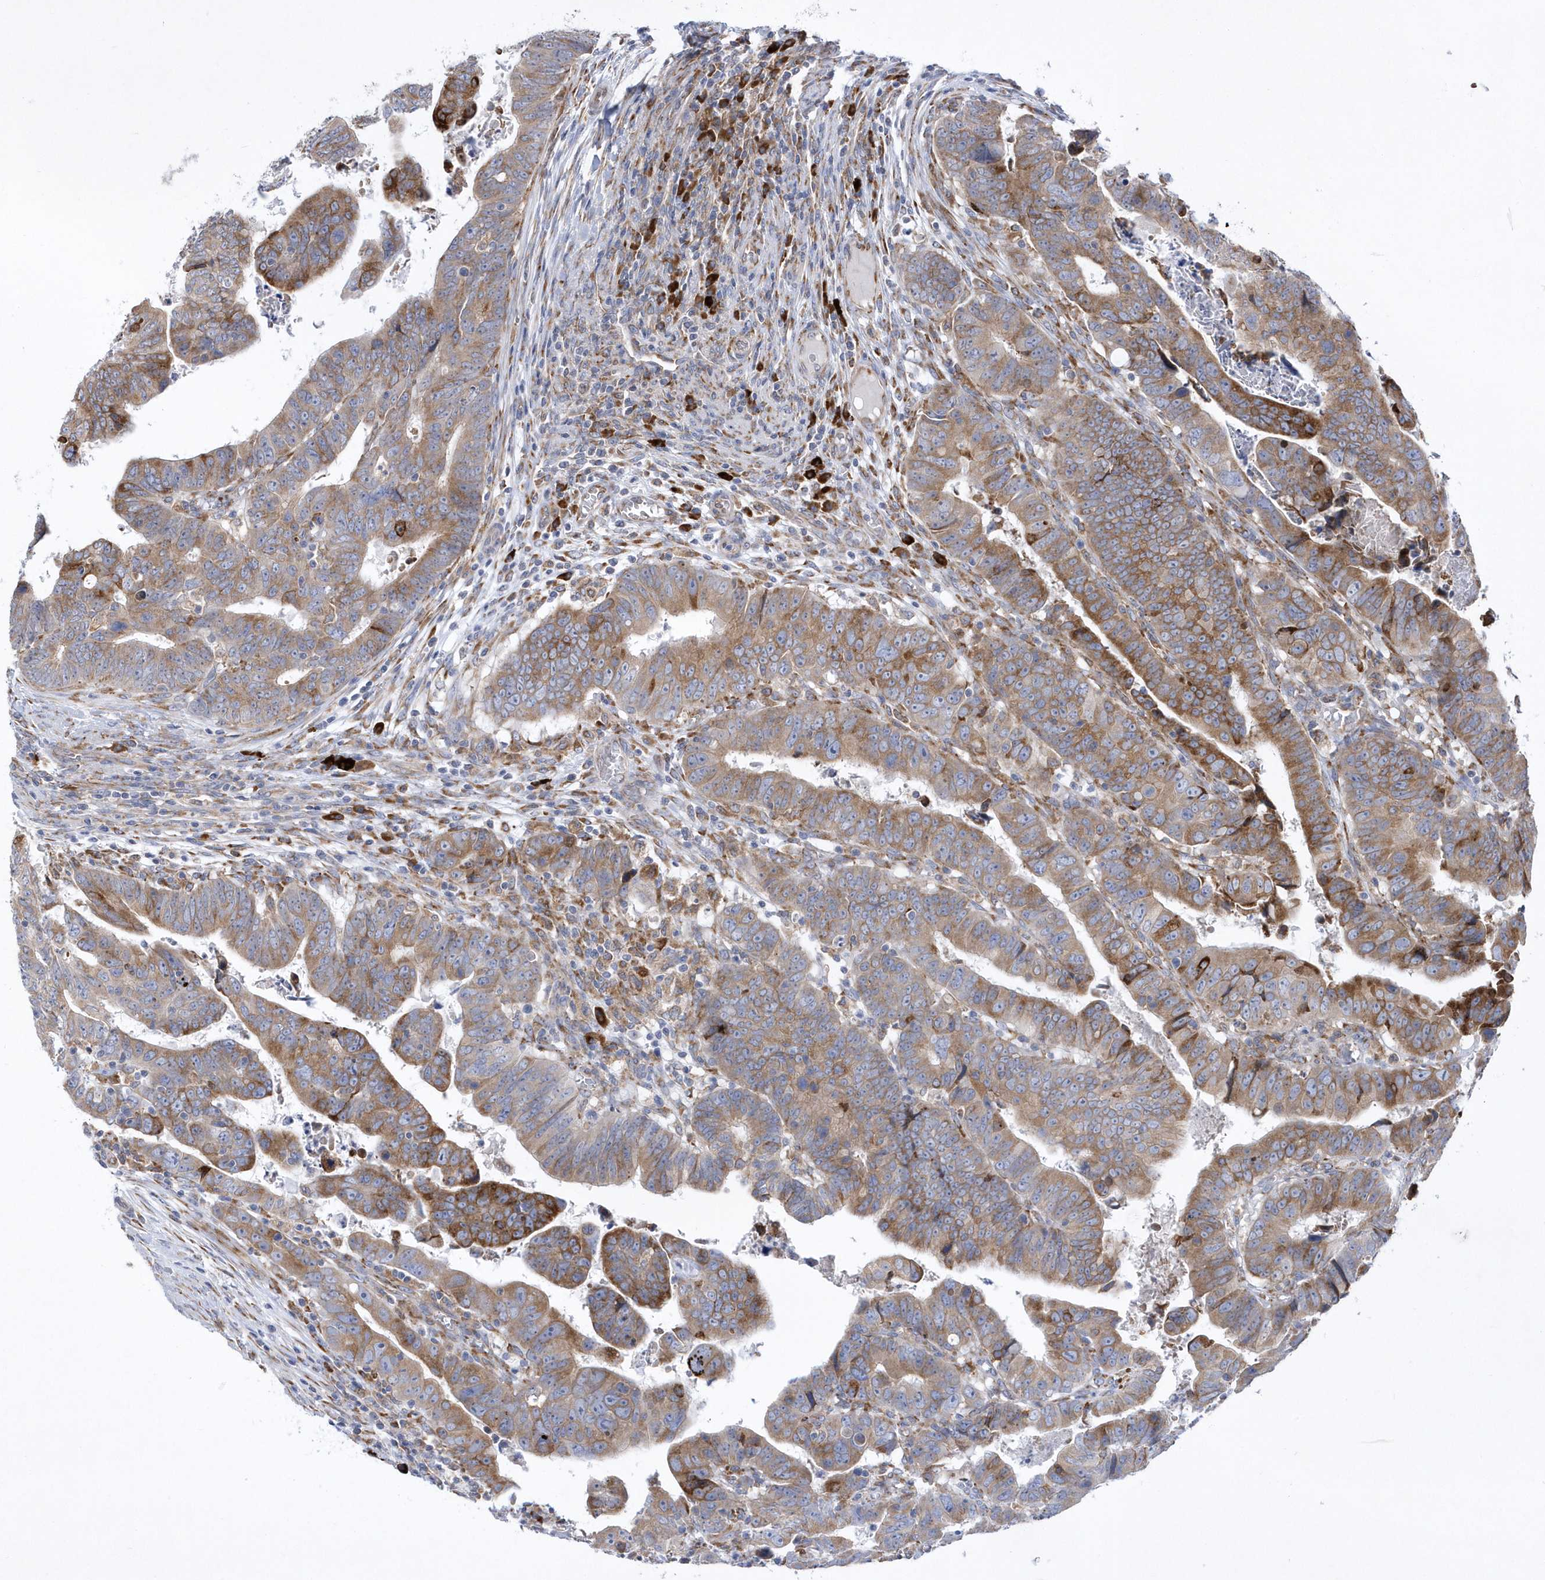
{"staining": {"intensity": "moderate", "quantity": ">75%", "location": "cytoplasmic/membranous"}, "tissue": "colorectal cancer", "cell_type": "Tumor cells", "image_type": "cancer", "snomed": [{"axis": "morphology", "description": "Normal tissue, NOS"}, {"axis": "morphology", "description": "Adenocarcinoma, NOS"}, {"axis": "topography", "description": "Rectum"}], "caption": "There is medium levels of moderate cytoplasmic/membranous staining in tumor cells of adenocarcinoma (colorectal), as demonstrated by immunohistochemical staining (brown color).", "gene": "MED31", "patient": {"sex": "female", "age": 65}}